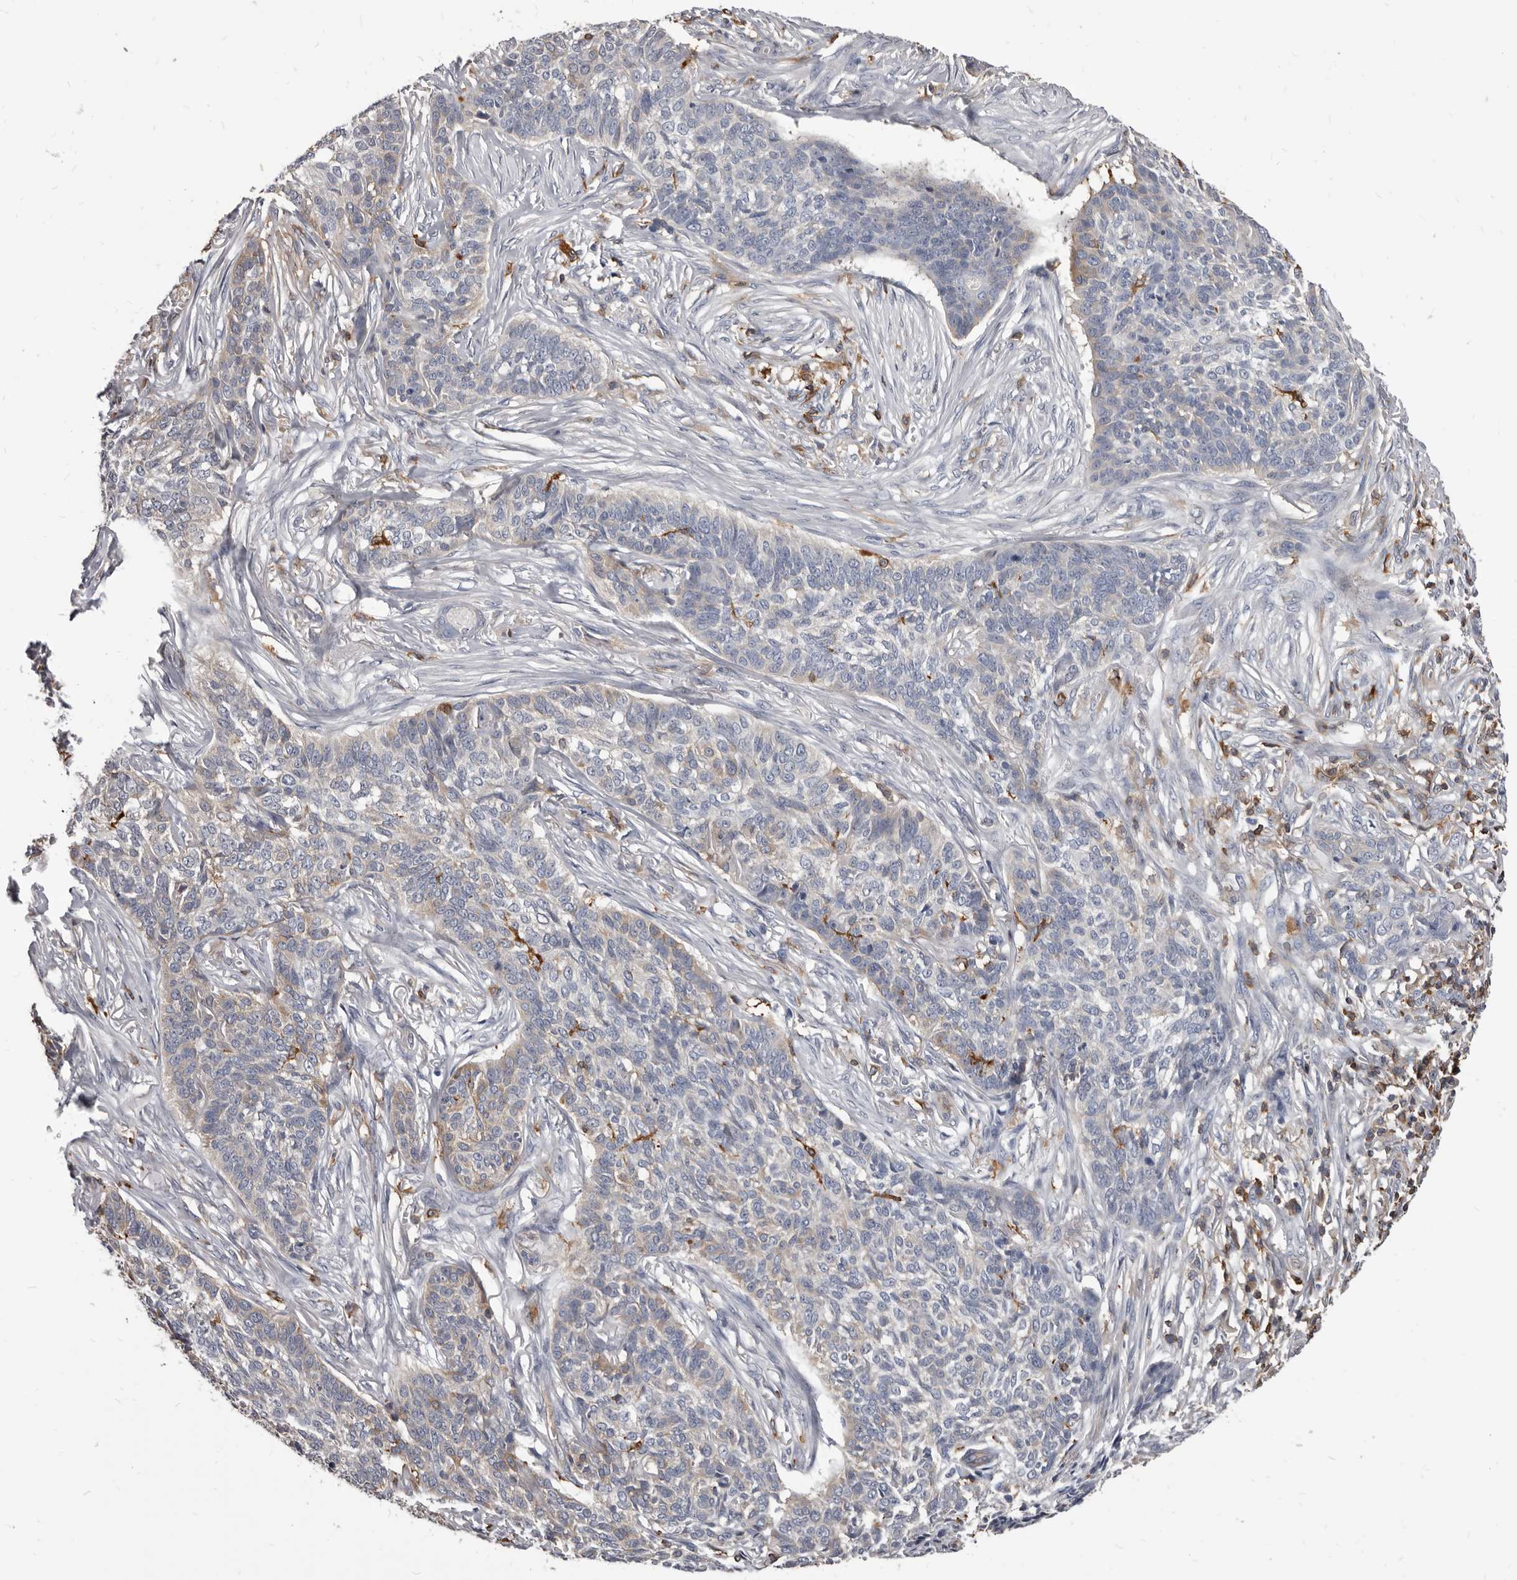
{"staining": {"intensity": "weak", "quantity": "<25%", "location": "cytoplasmic/membranous"}, "tissue": "skin cancer", "cell_type": "Tumor cells", "image_type": "cancer", "snomed": [{"axis": "morphology", "description": "Basal cell carcinoma"}, {"axis": "topography", "description": "Skin"}], "caption": "Human skin basal cell carcinoma stained for a protein using immunohistochemistry (IHC) reveals no staining in tumor cells.", "gene": "NIBAN1", "patient": {"sex": "male", "age": 85}}